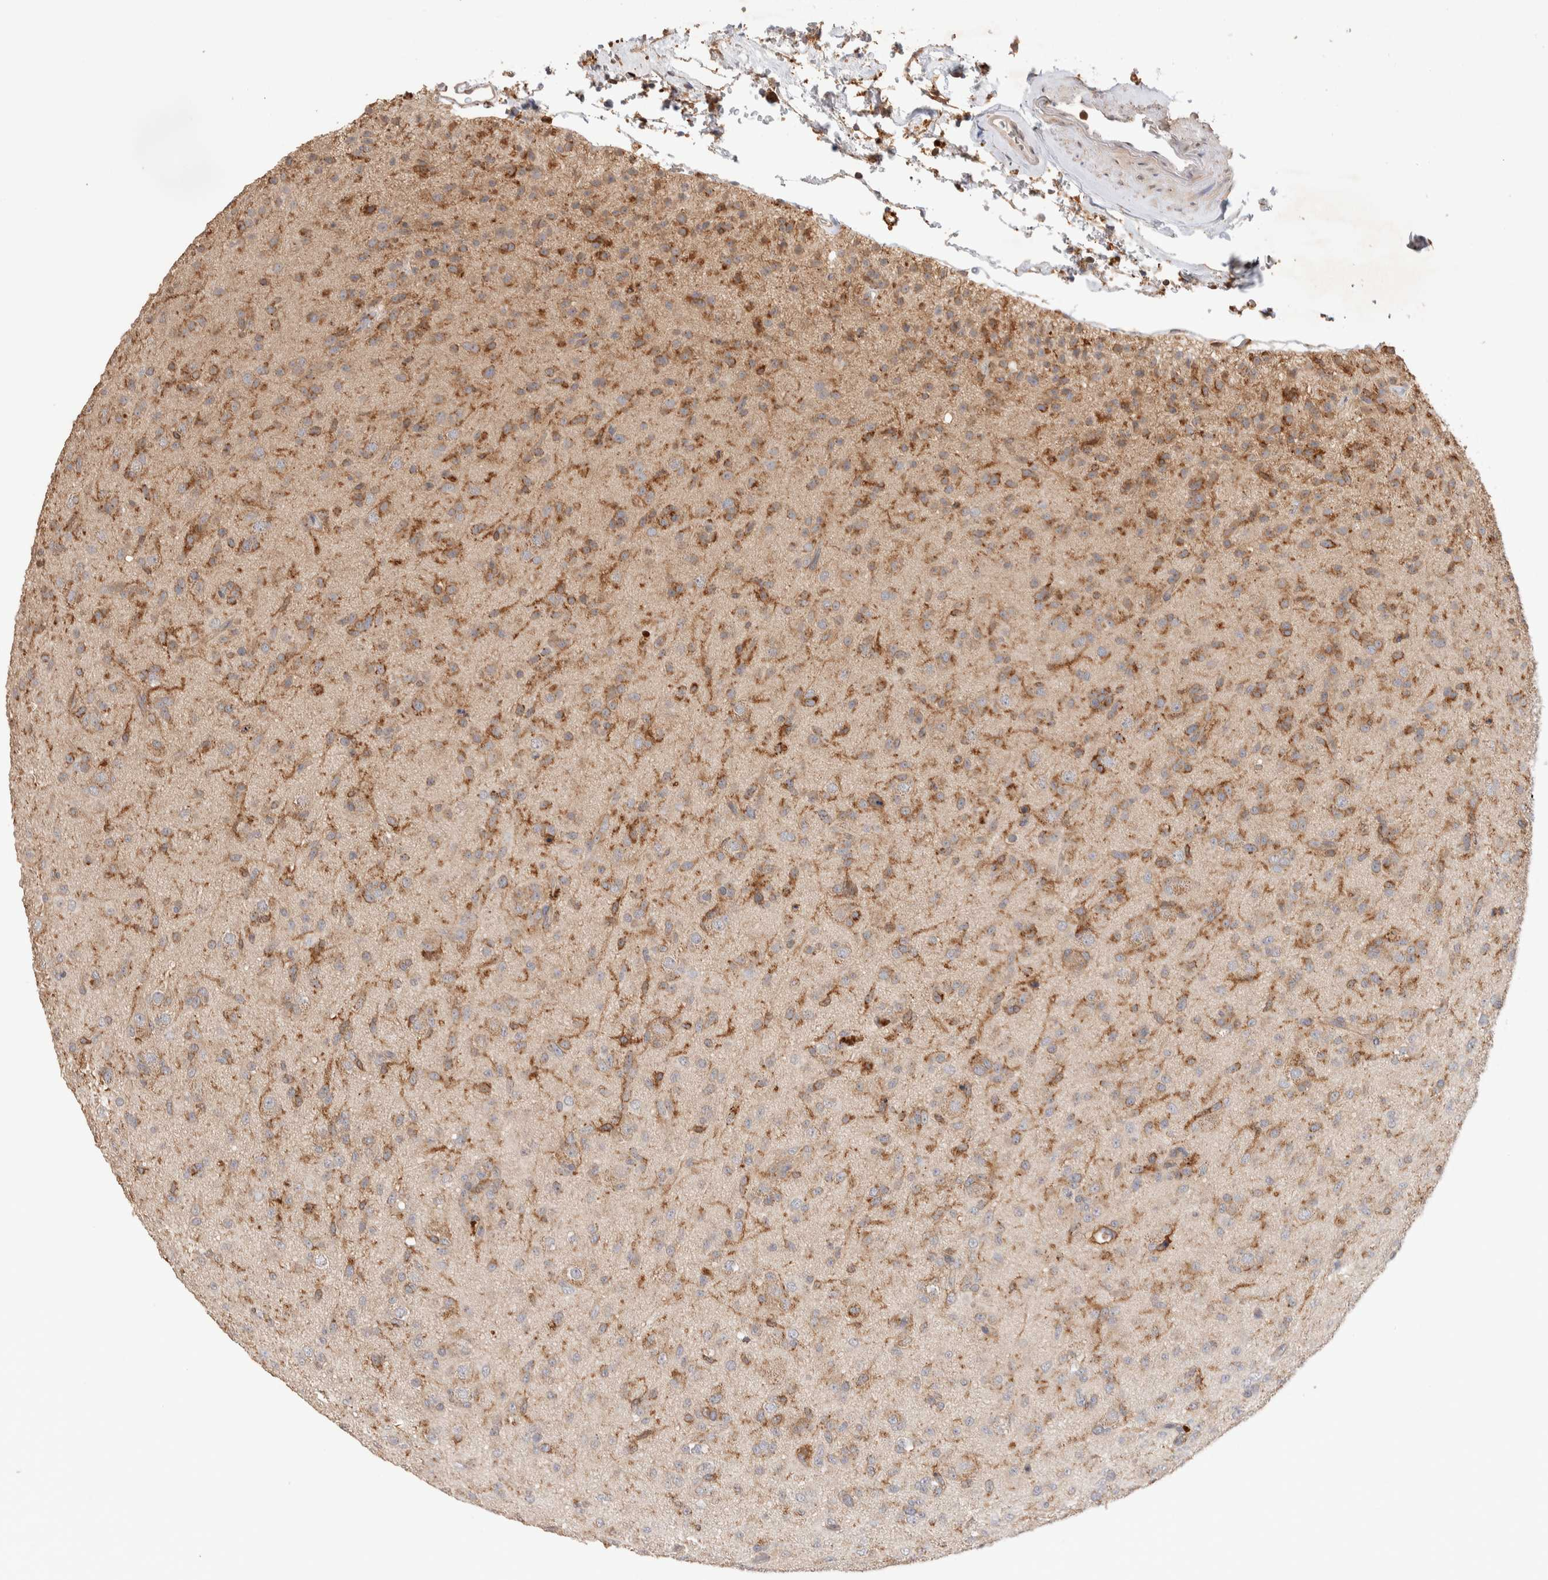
{"staining": {"intensity": "moderate", "quantity": ">75%", "location": "cytoplasmic/membranous"}, "tissue": "glioma", "cell_type": "Tumor cells", "image_type": "cancer", "snomed": [{"axis": "morphology", "description": "Glioma, malignant, Low grade"}, {"axis": "topography", "description": "Brain"}], "caption": "Brown immunohistochemical staining in human glioma exhibits moderate cytoplasmic/membranous staining in approximately >75% of tumor cells.", "gene": "DEPTOR", "patient": {"sex": "male", "age": 65}}